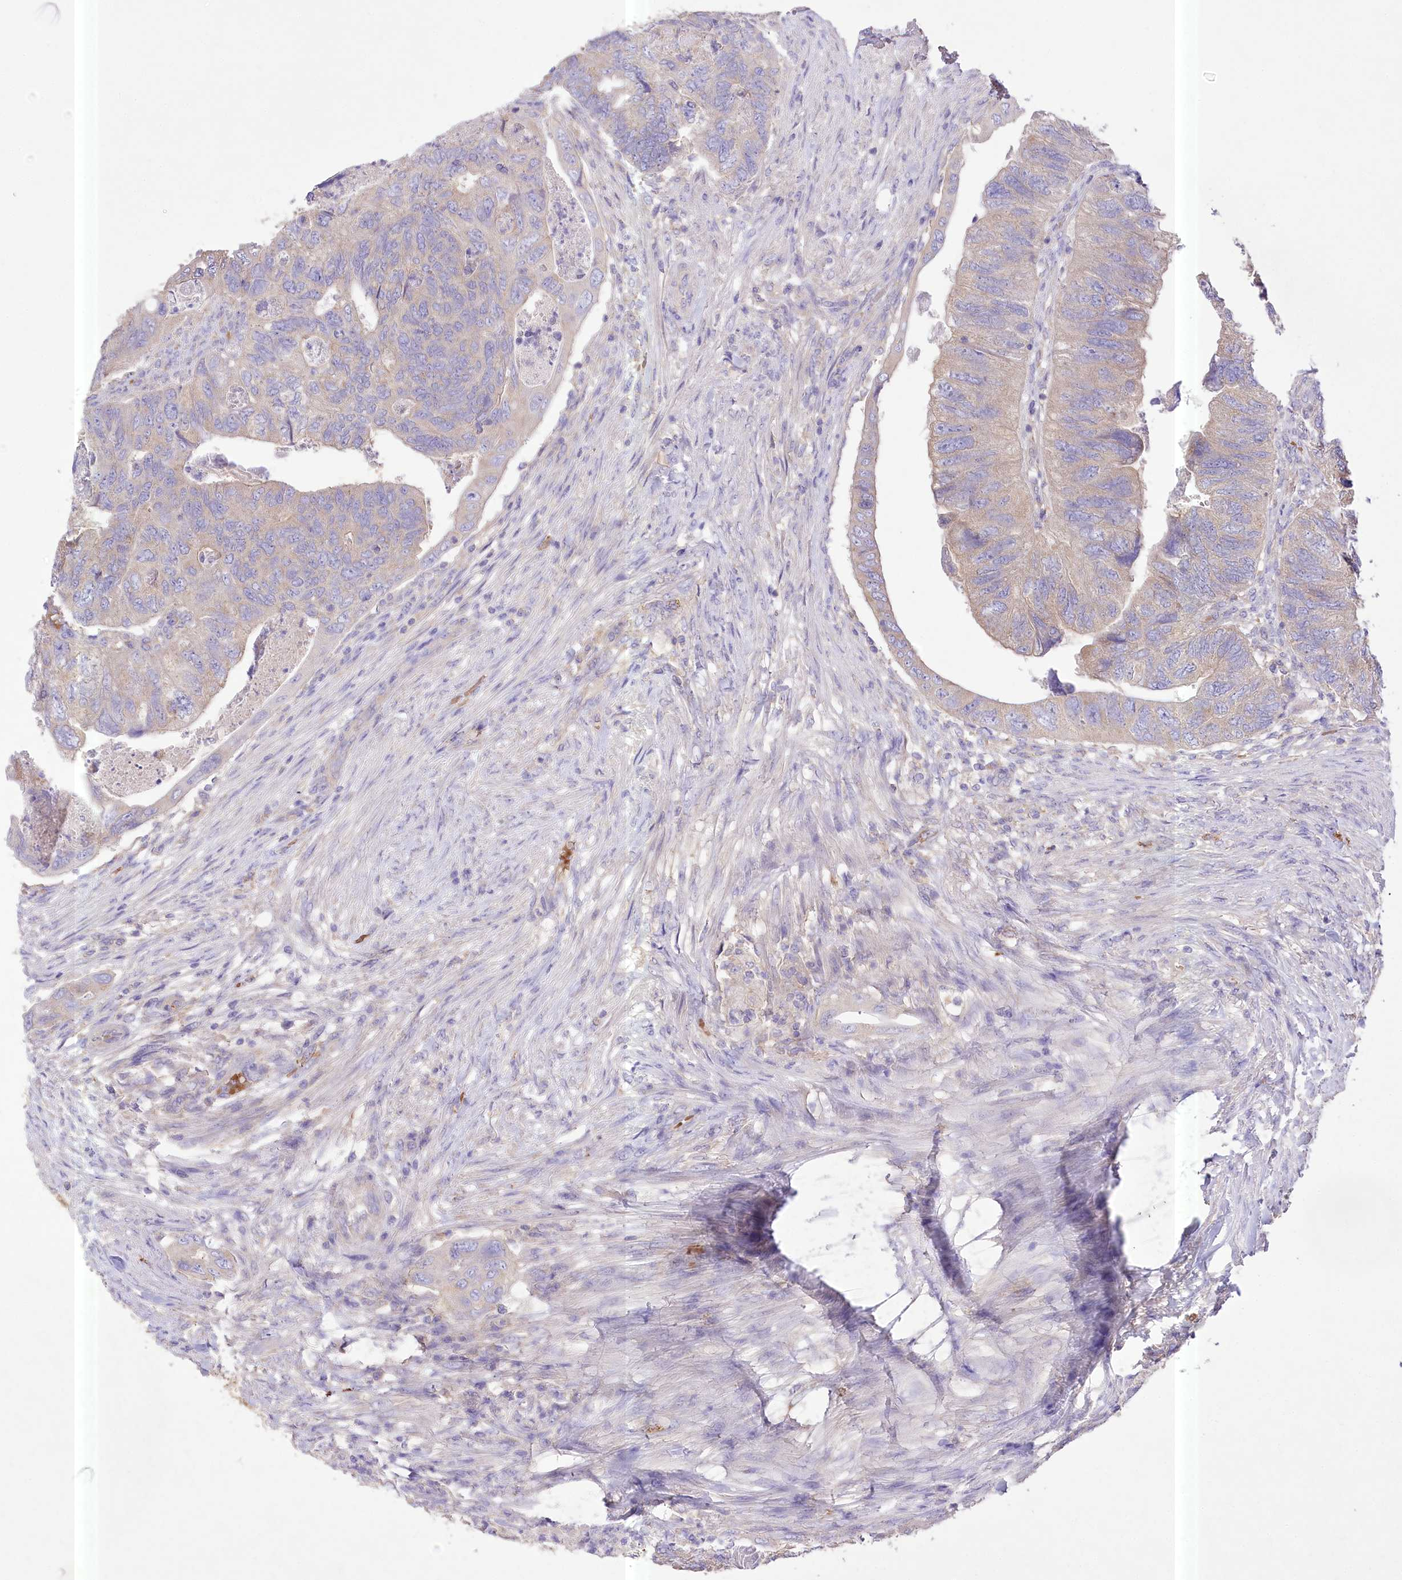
{"staining": {"intensity": "weak", "quantity": "25%-75%", "location": "cytoplasmic/membranous"}, "tissue": "colorectal cancer", "cell_type": "Tumor cells", "image_type": "cancer", "snomed": [{"axis": "morphology", "description": "Adenocarcinoma, NOS"}, {"axis": "topography", "description": "Rectum"}], "caption": "Immunohistochemistry micrograph of colorectal adenocarcinoma stained for a protein (brown), which exhibits low levels of weak cytoplasmic/membranous staining in about 25%-75% of tumor cells.", "gene": "PRSS53", "patient": {"sex": "male", "age": 63}}